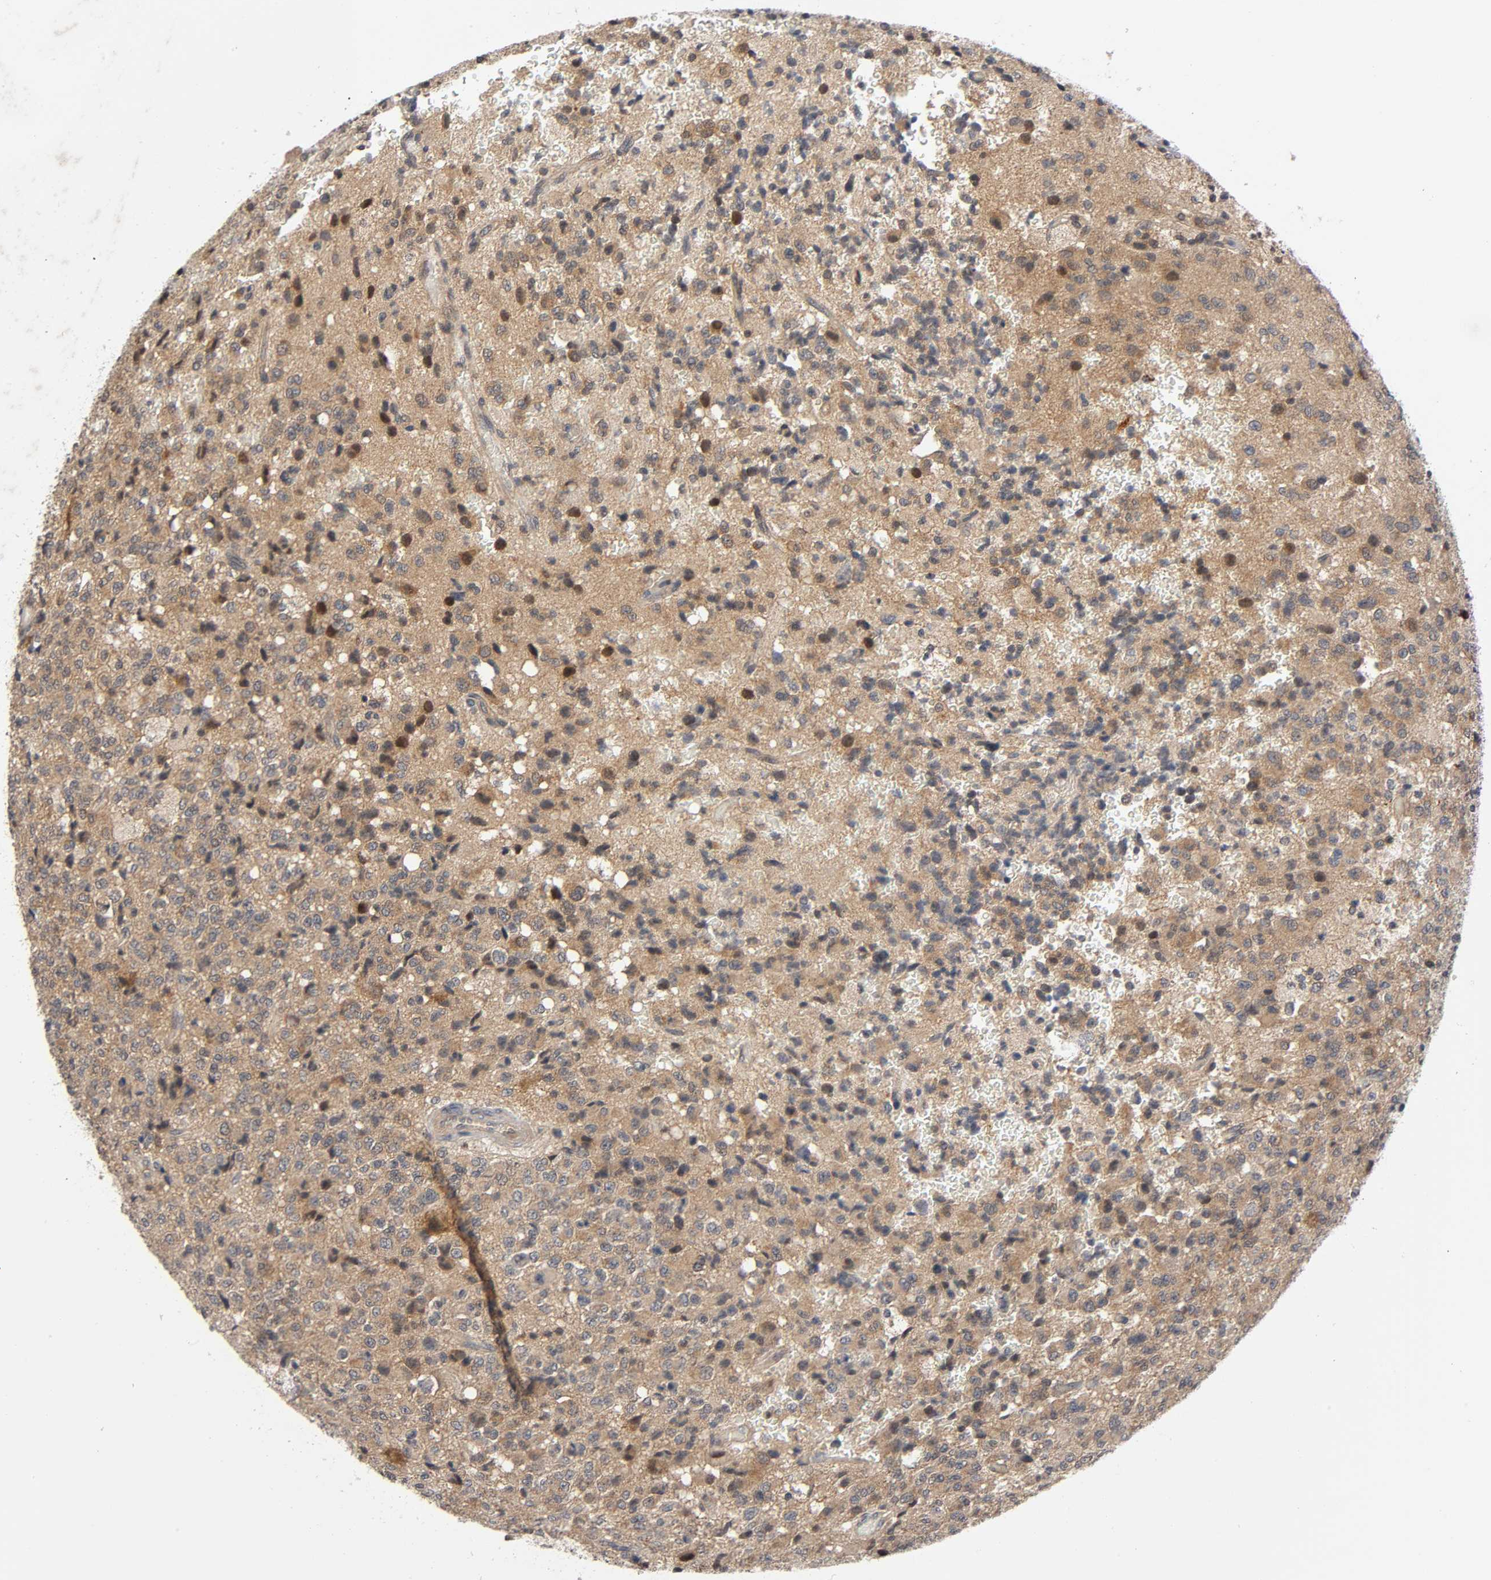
{"staining": {"intensity": "moderate", "quantity": ">75%", "location": "cytoplasmic/membranous,nuclear"}, "tissue": "glioma", "cell_type": "Tumor cells", "image_type": "cancer", "snomed": [{"axis": "morphology", "description": "Glioma, malignant, High grade"}, {"axis": "topography", "description": "pancreas cauda"}], "caption": "Protein staining reveals moderate cytoplasmic/membranous and nuclear expression in approximately >75% of tumor cells in glioma.", "gene": "MAPK8", "patient": {"sex": "male", "age": 60}}